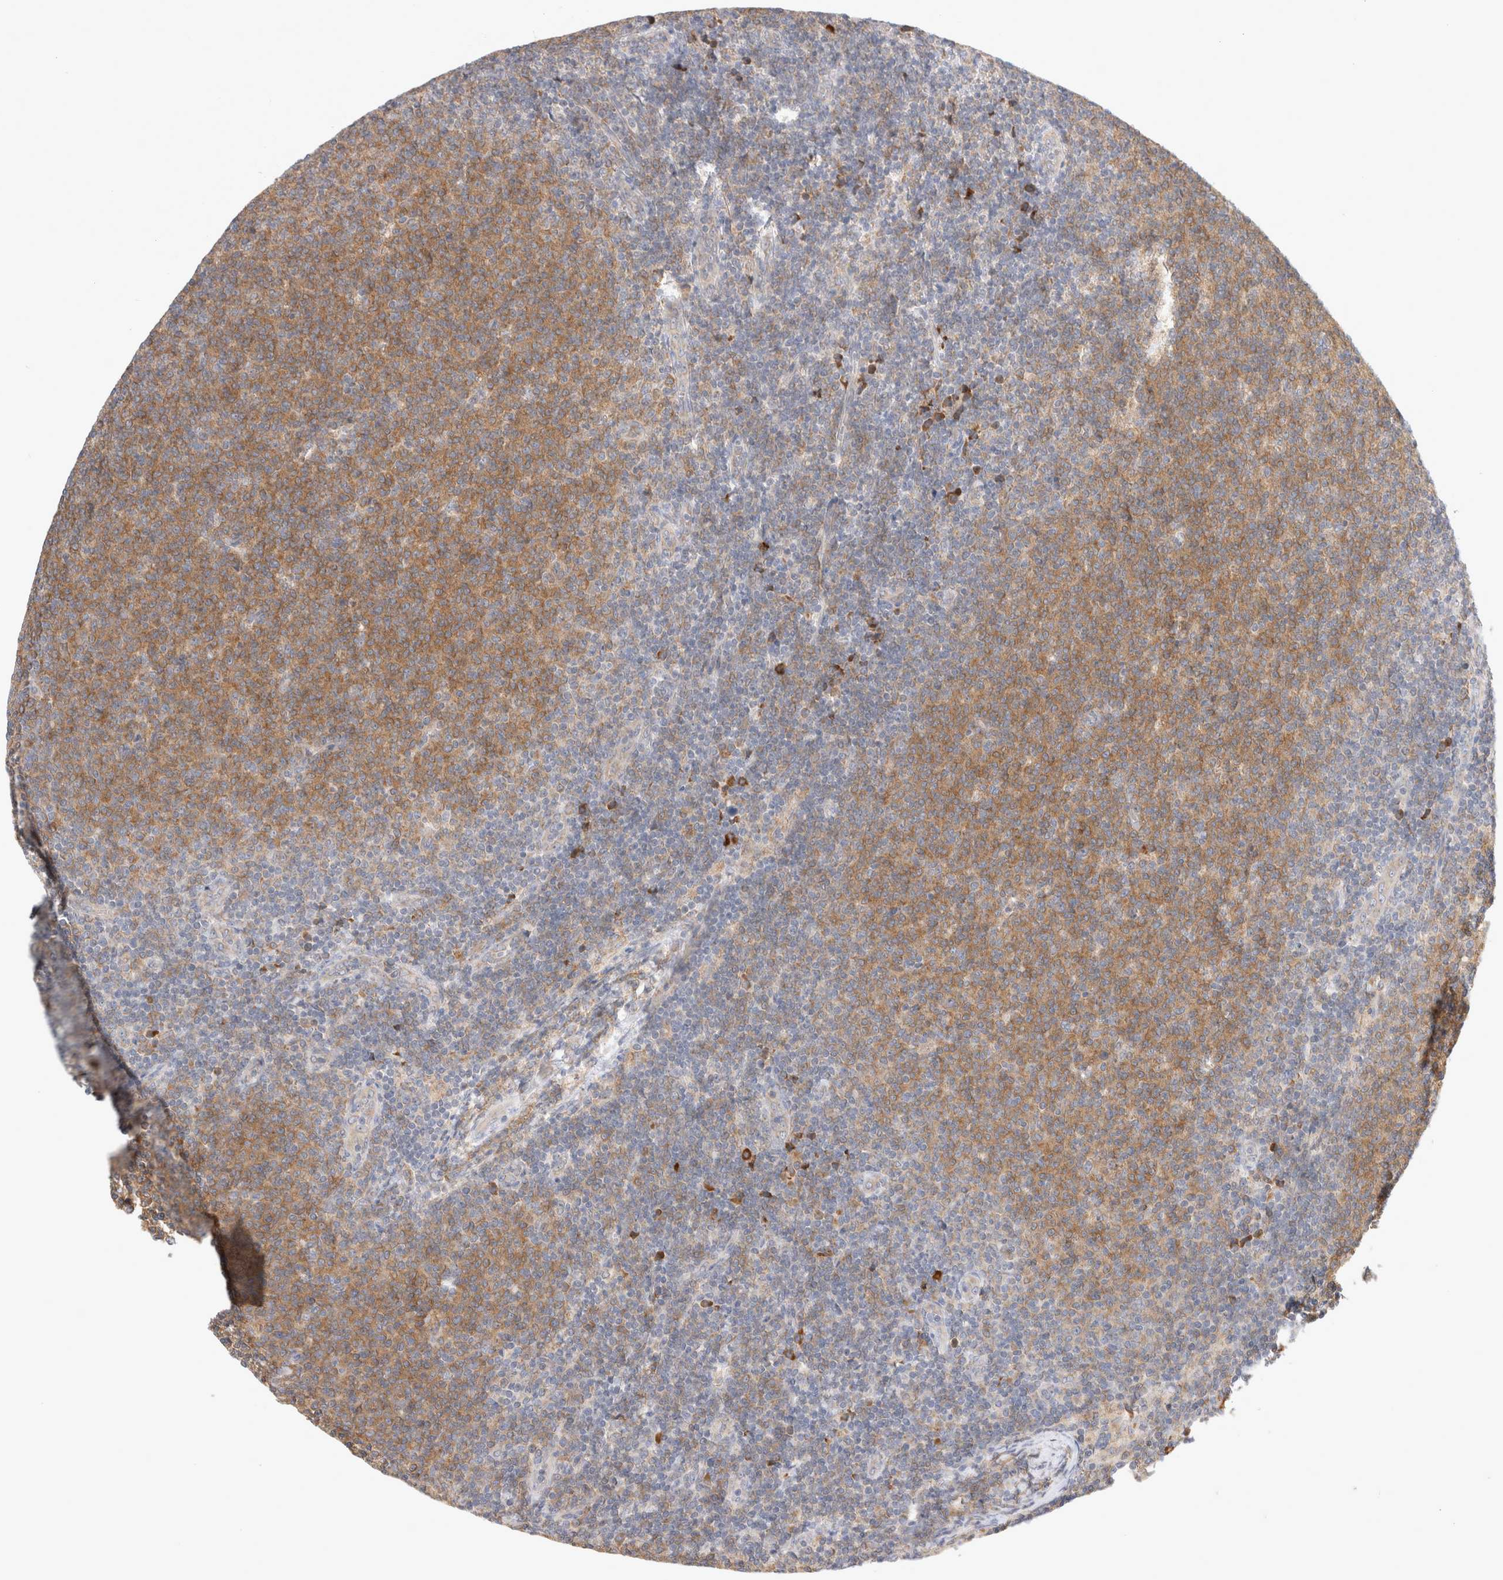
{"staining": {"intensity": "moderate", "quantity": "25%-75%", "location": "cytoplasmic/membranous"}, "tissue": "lymphoma", "cell_type": "Tumor cells", "image_type": "cancer", "snomed": [{"axis": "morphology", "description": "Malignant lymphoma, non-Hodgkin's type, Low grade"}, {"axis": "topography", "description": "Lymph node"}], "caption": "Immunohistochemical staining of human lymphoma reveals medium levels of moderate cytoplasmic/membranous positivity in about 25%-75% of tumor cells.", "gene": "NEDD4L", "patient": {"sex": "male", "age": 66}}